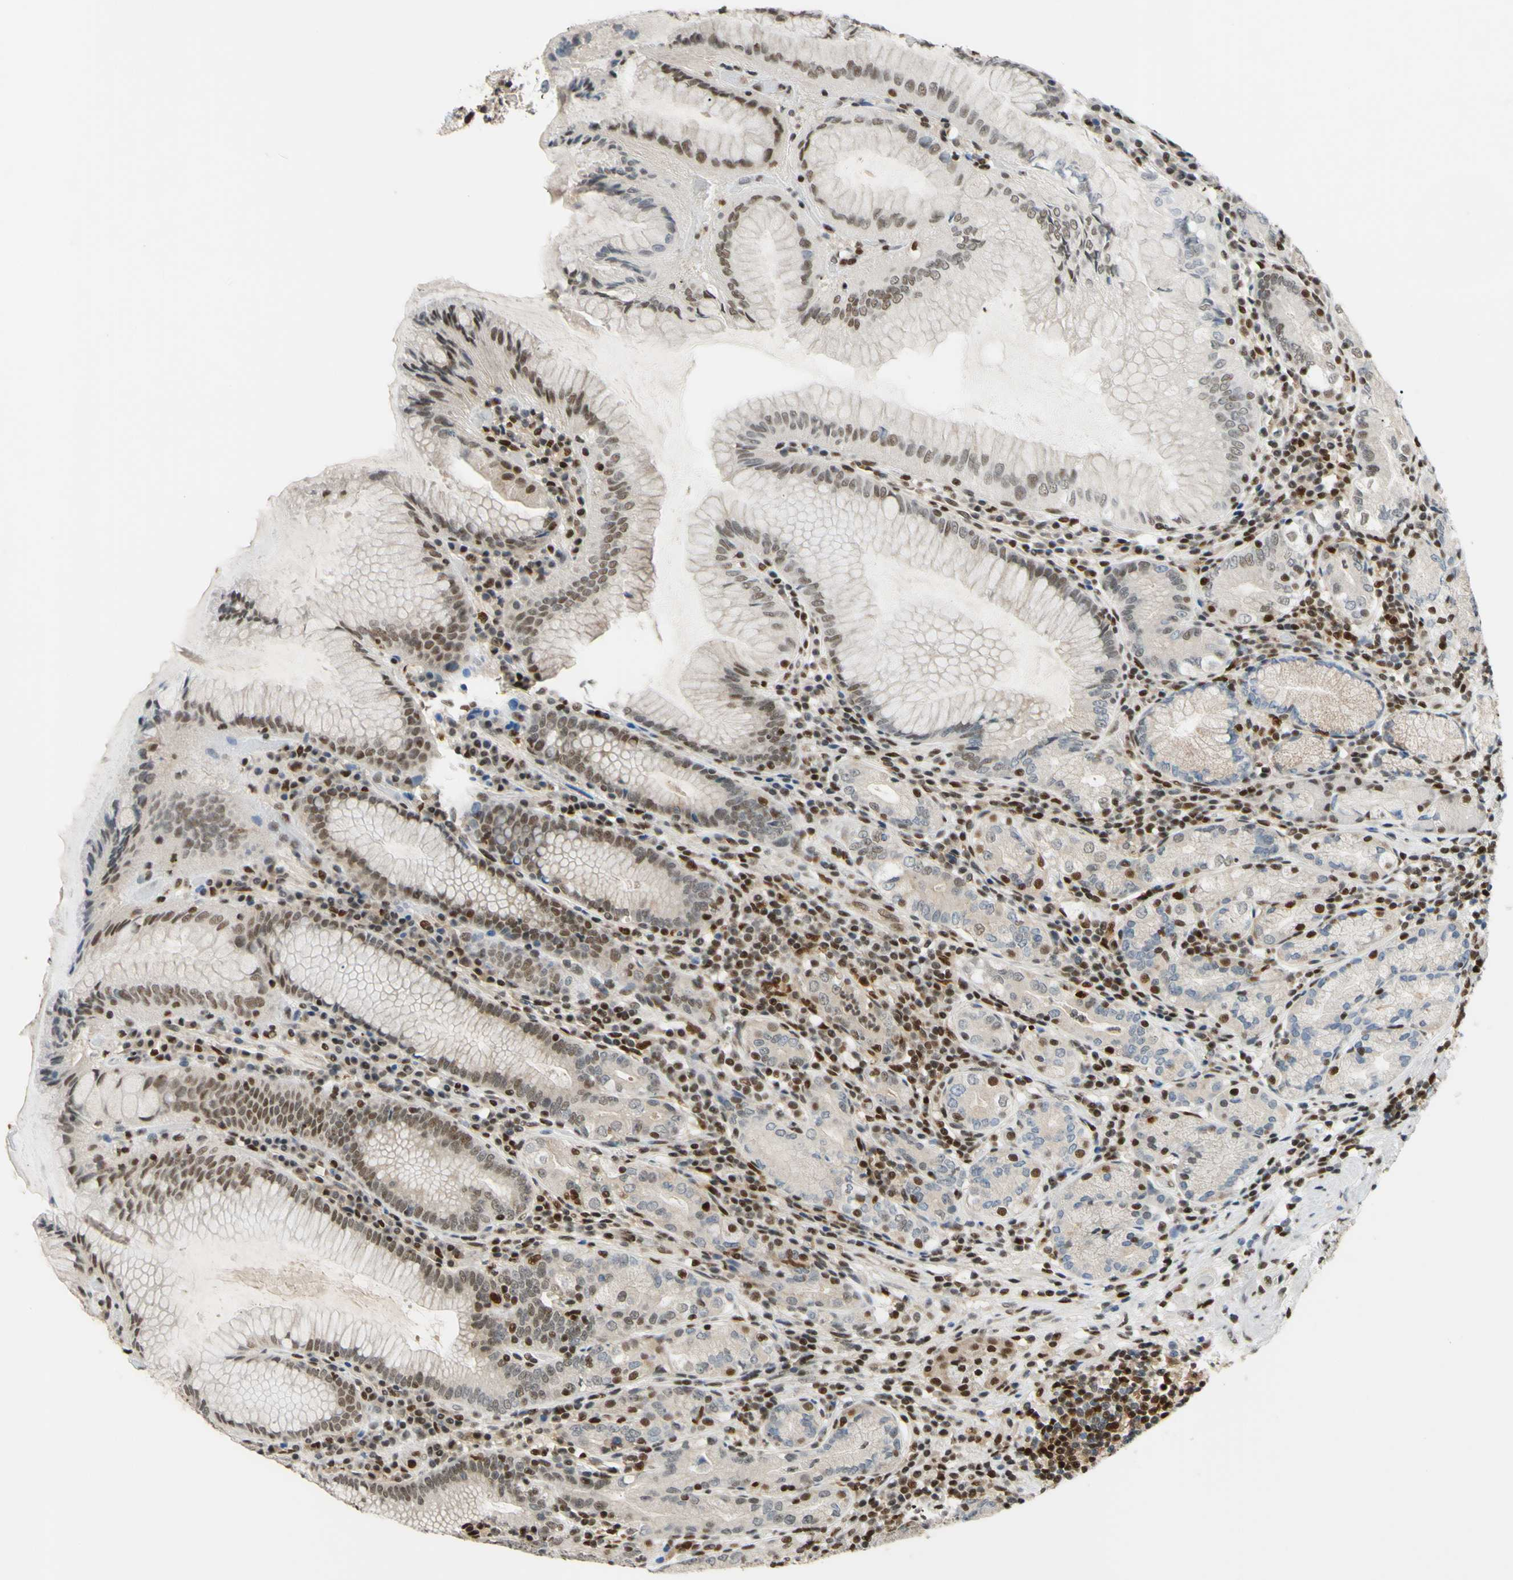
{"staining": {"intensity": "moderate", "quantity": "25%-75%", "location": "cytoplasmic/membranous,nuclear"}, "tissue": "stomach", "cell_type": "Glandular cells", "image_type": "normal", "snomed": [{"axis": "morphology", "description": "Normal tissue, NOS"}, {"axis": "topography", "description": "Stomach, lower"}], "caption": "This is a photomicrograph of IHC staining of benign stomach, which shows moderate positivity in the cytoplasmic/membranous,nuclear of glandular cells.", "gene": "FKBP5", "patient": {"sex": "female", "age": 76}}